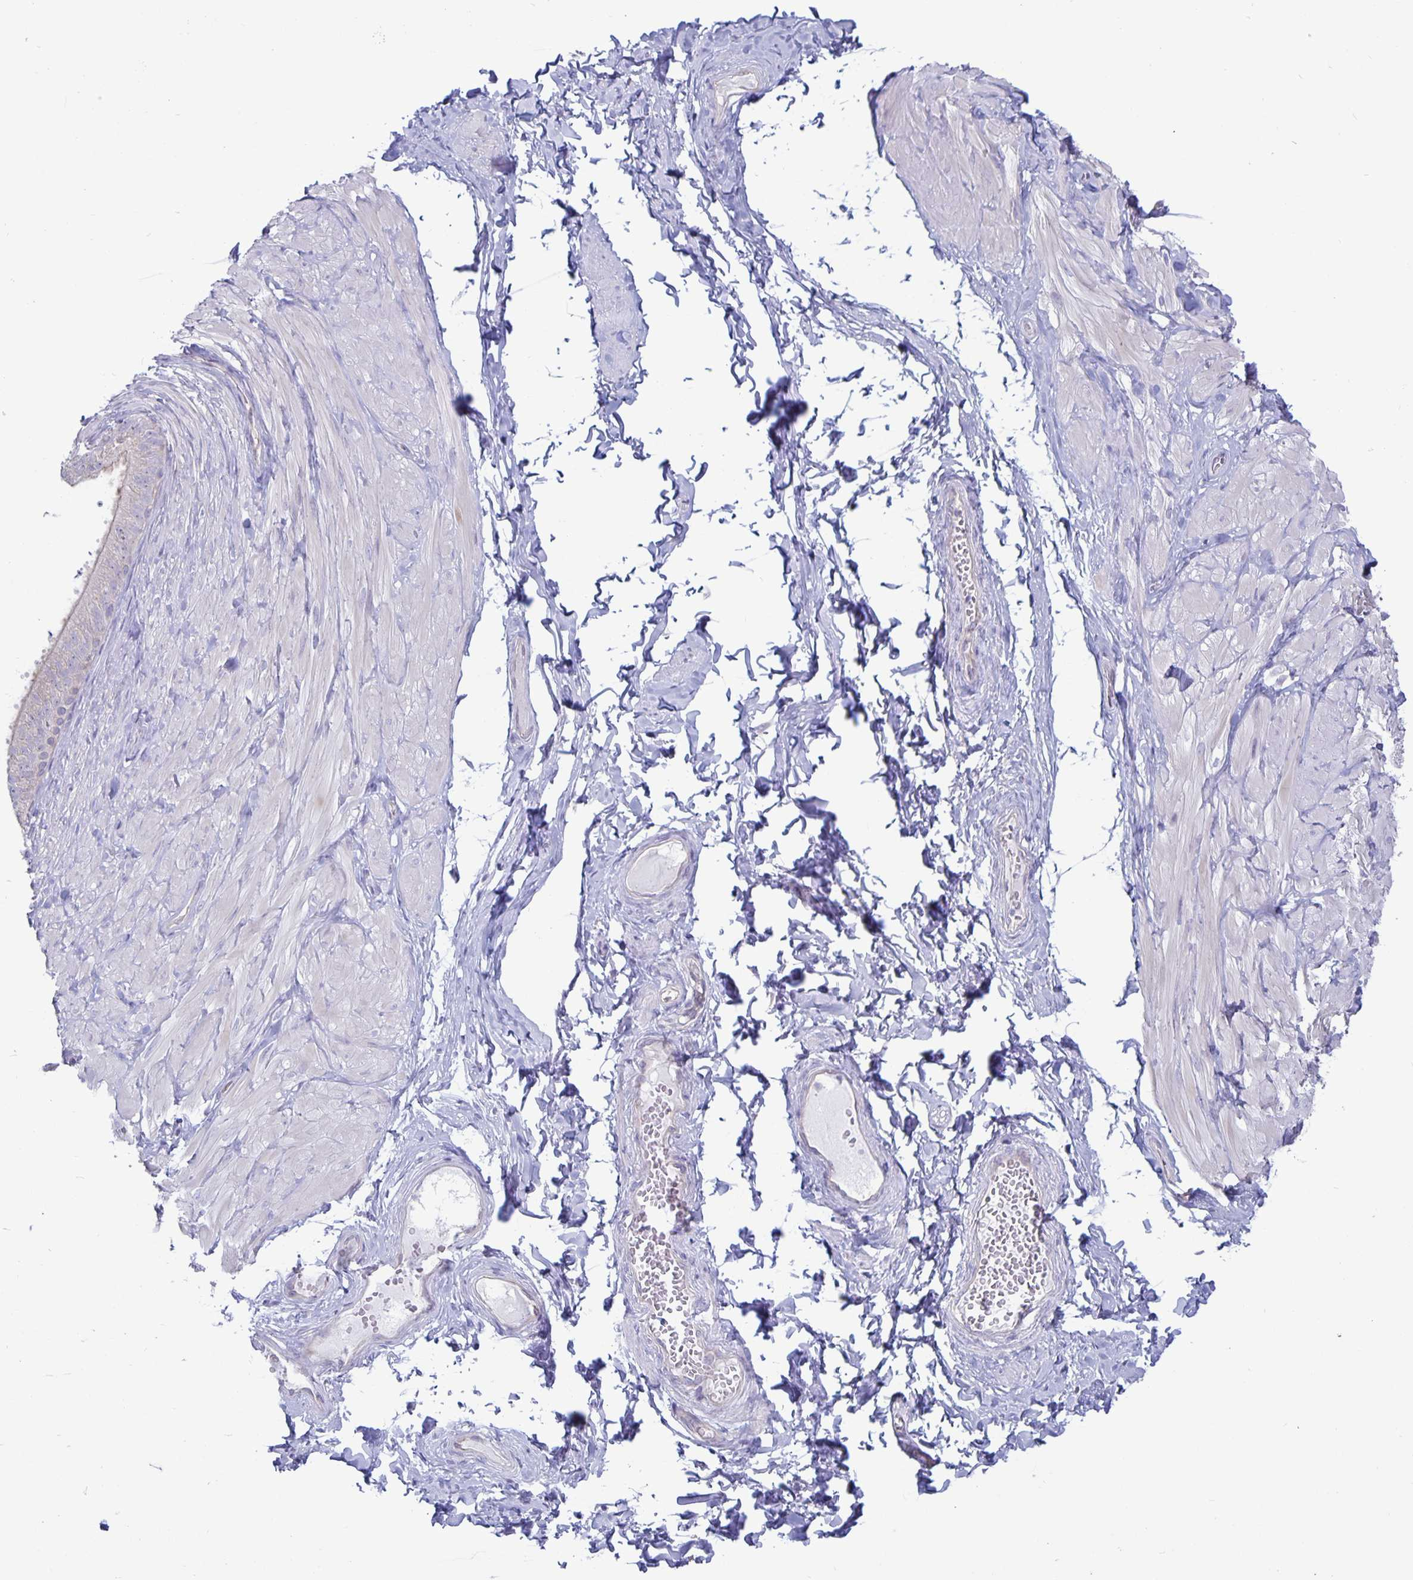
{"staining": {"intensity": "negative", "quantity": "none", "location": "none"}, "tissue": "adipose tissue", "cell_type": "Adipocytes", "image_type": "normal", "snomed": [{"axis": "morphology", "description": "Normal tissue, NOS"}, {"axis": "topography", "description": "Epididymis, spermatic cord, NOS"}, {"axis": "topography", "description": "Epididymis"}, {"axis": "topography", "description": "Peripheral nerve tissue"}], "caption": "This is an IHC photomicrograph of normal human adipose tissue. There is no expression in adipocytes.", "gene": "PLCB3", "patient": {"sex": "male", "age": 29}}